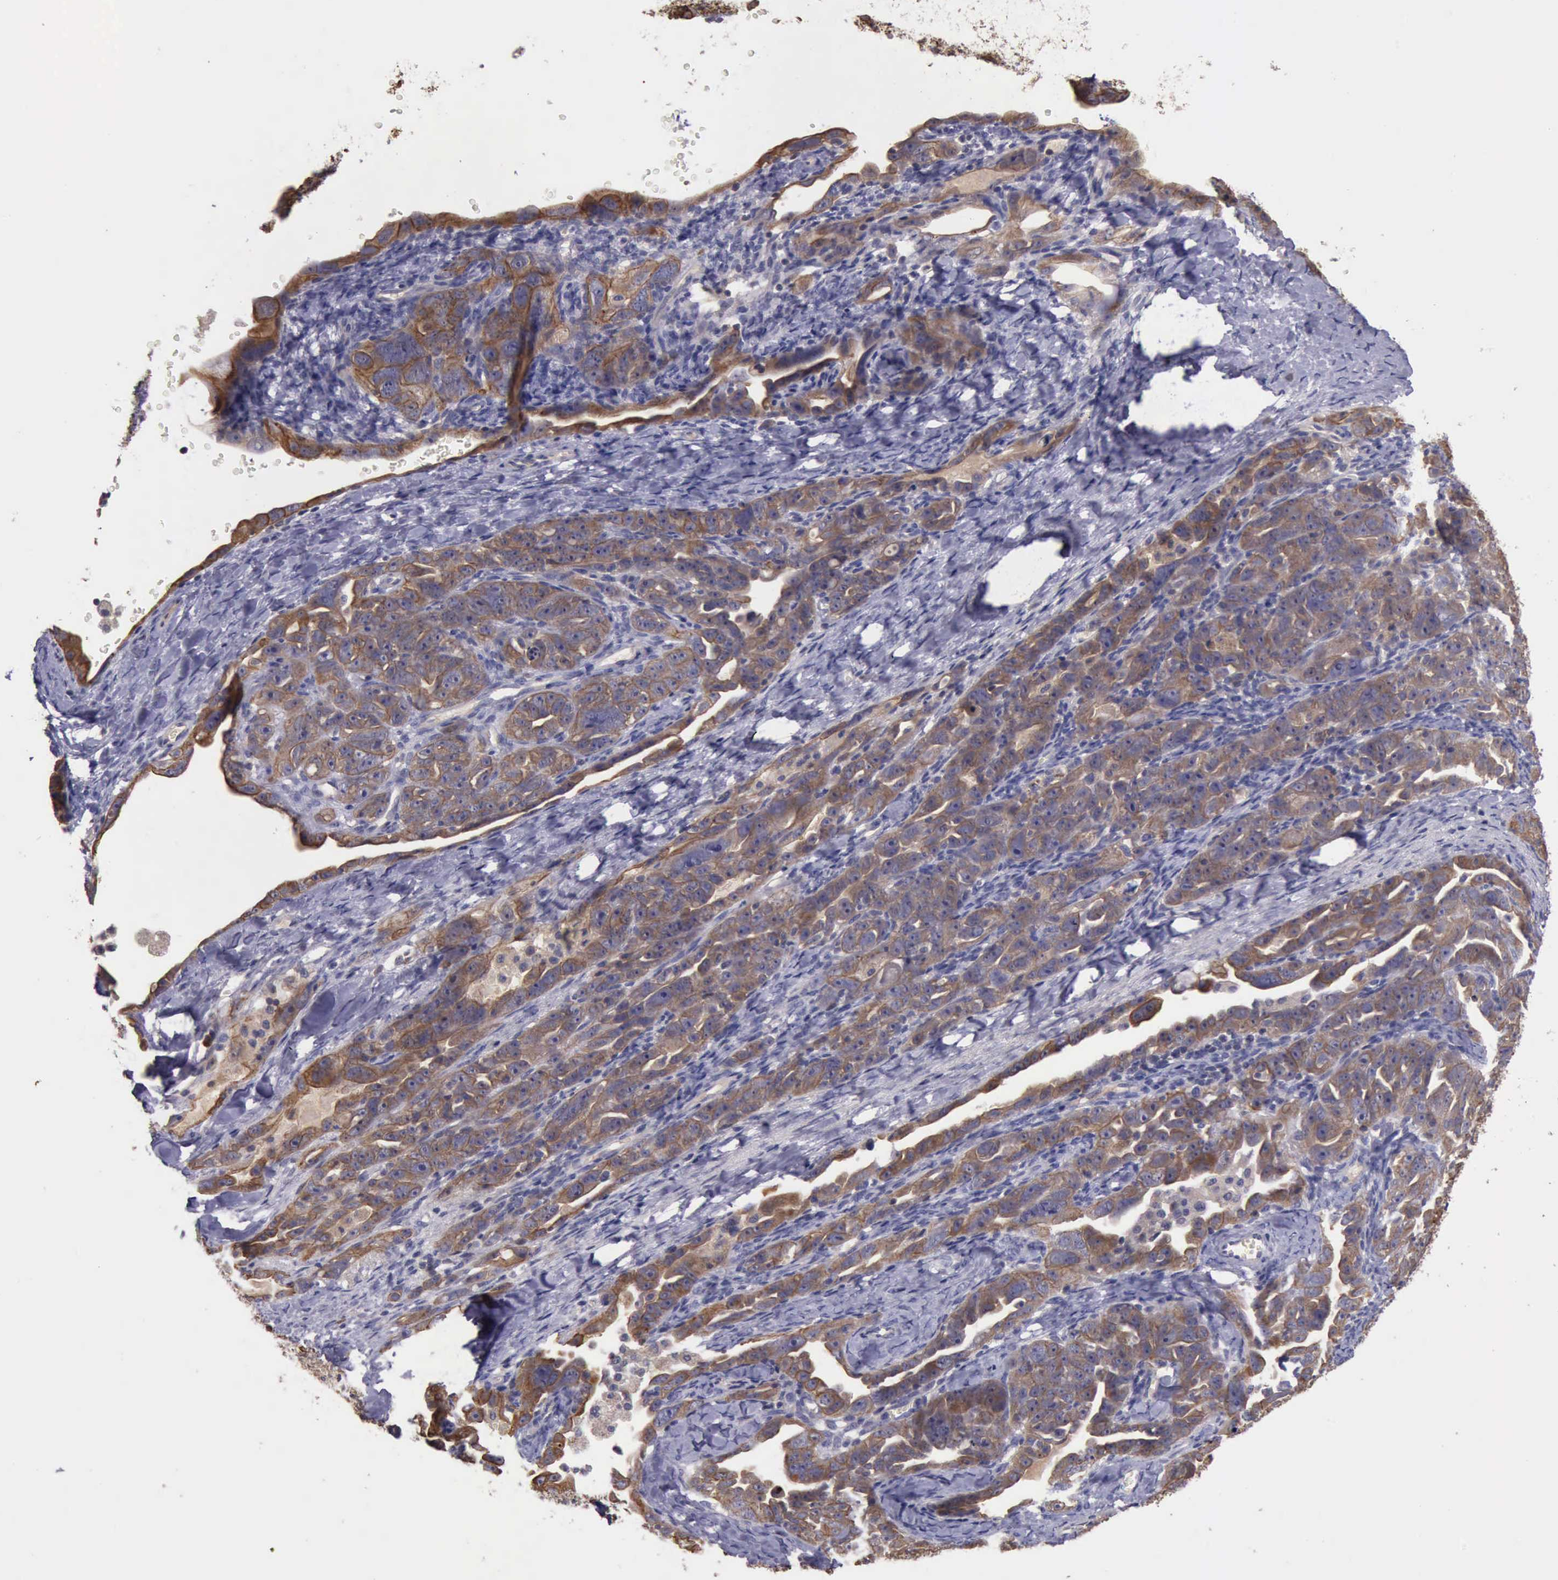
{"staining": {"intensity": "weak", "quantity": "25%-75%", "location": "cytoplasmic/membranous"}, "tissue": "ovarian cancer", "cell_type": "Tumor cells", "image_type": "cancer", "snomed": [{"axis": "morphology", "description": "Cystadenocarcinoma, serous, NOS"}, {"axis": "topography", "description": "Ovary"}], "caption": "Human ovarian cancer (serous cystadenocarcinoma) stained with a protein marker displays weak staining in tumor cells.", "gene": "RAB39B", "patient": {"sex": "female", "age": 66}}